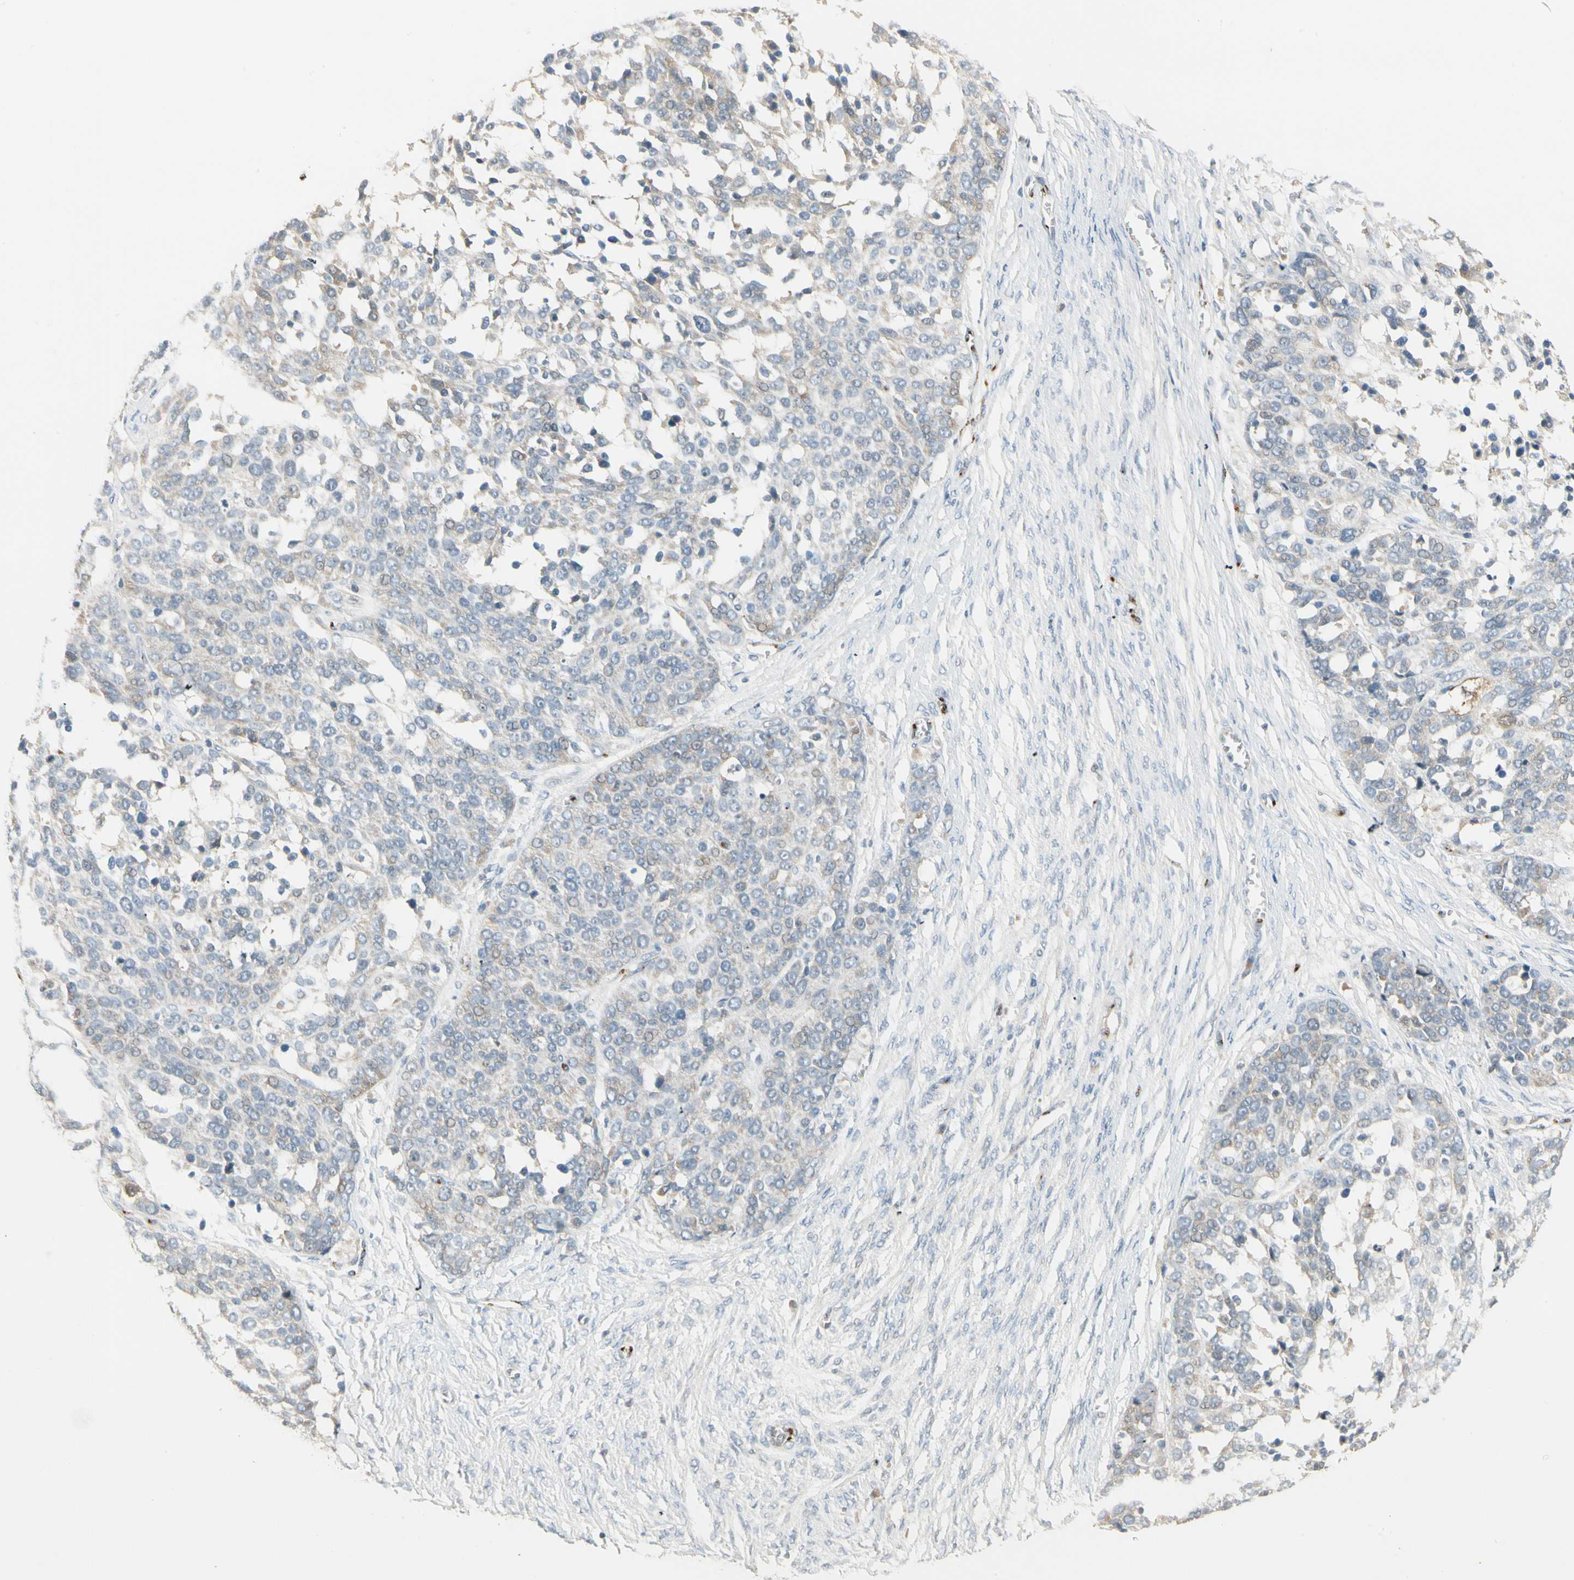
{"staining": {"intensity": "weak", "quantity": "25%-75%", "location": "cytoplasmic/membranous"}, "tissue": "ovarian cancer", "cell_type": "Tumor cells", "image_type": "cancer", "snomed": [{"axis": "morphology", "description": "Cystadenocarcinoma, serous, NOS"}, {"axis": "topography", "description": "Ovary"}], "caption": "Immunohistochemistry micrograph of neoplastic tissue: human ovarian cancer (serous cystadenocarcinoma) stained using immunohistochemistry demonstrates low levels of weak protein expression localized specifically in the cytoplasmic/membranous of tumor cells, appearing as a cytoplasmic/membranous brown color.", "gene": "MANSC1", "patient": {"sex": "female", "age": 44}}